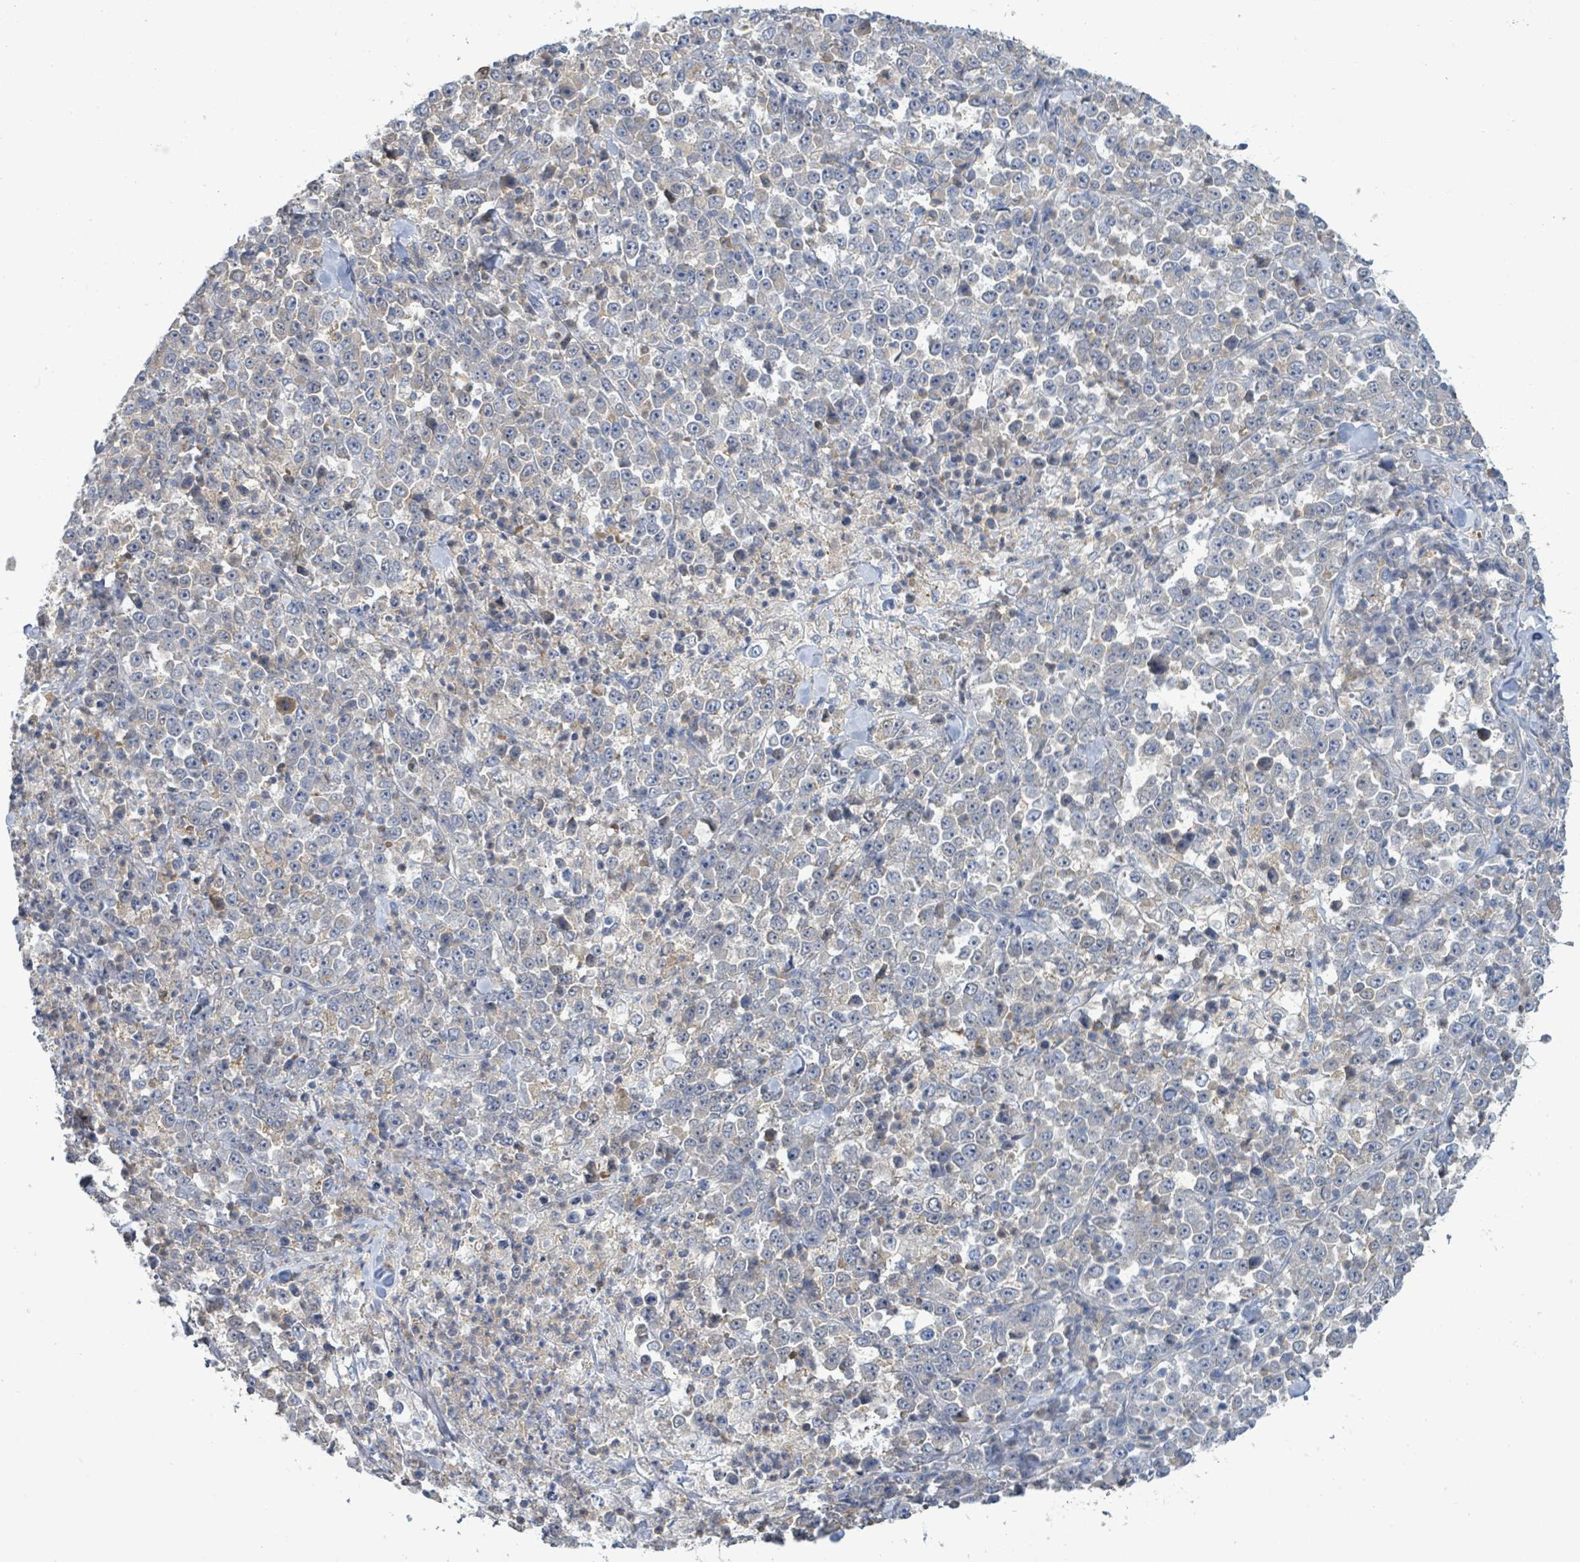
{"staining": {"intensity": "negative", "quantity": "none", "location": "none"}, "tissue": "stomach cancer", "cell_type": "Tumor cells", "image_type": "cancer", "snomed": [{"axis": "morphology", "description": "Normal tissue, NOS"}, {"axis": "morphology", "description": "Adenocarcinoma, NOS"}, {"axis": "topography", "description": "Stomach, upper"}, {"axis": "topography", "description": "Stomach"}], "caption": "An immunohistochemistry (IHC) micrograph of stomach cancer (adenocarcinoma) is shown. There is no staining in tumor cells of stomach cancer (adenocarcinoma).", "gene": "PGAM1", "patient": {"sex": "male", "age": 59}}